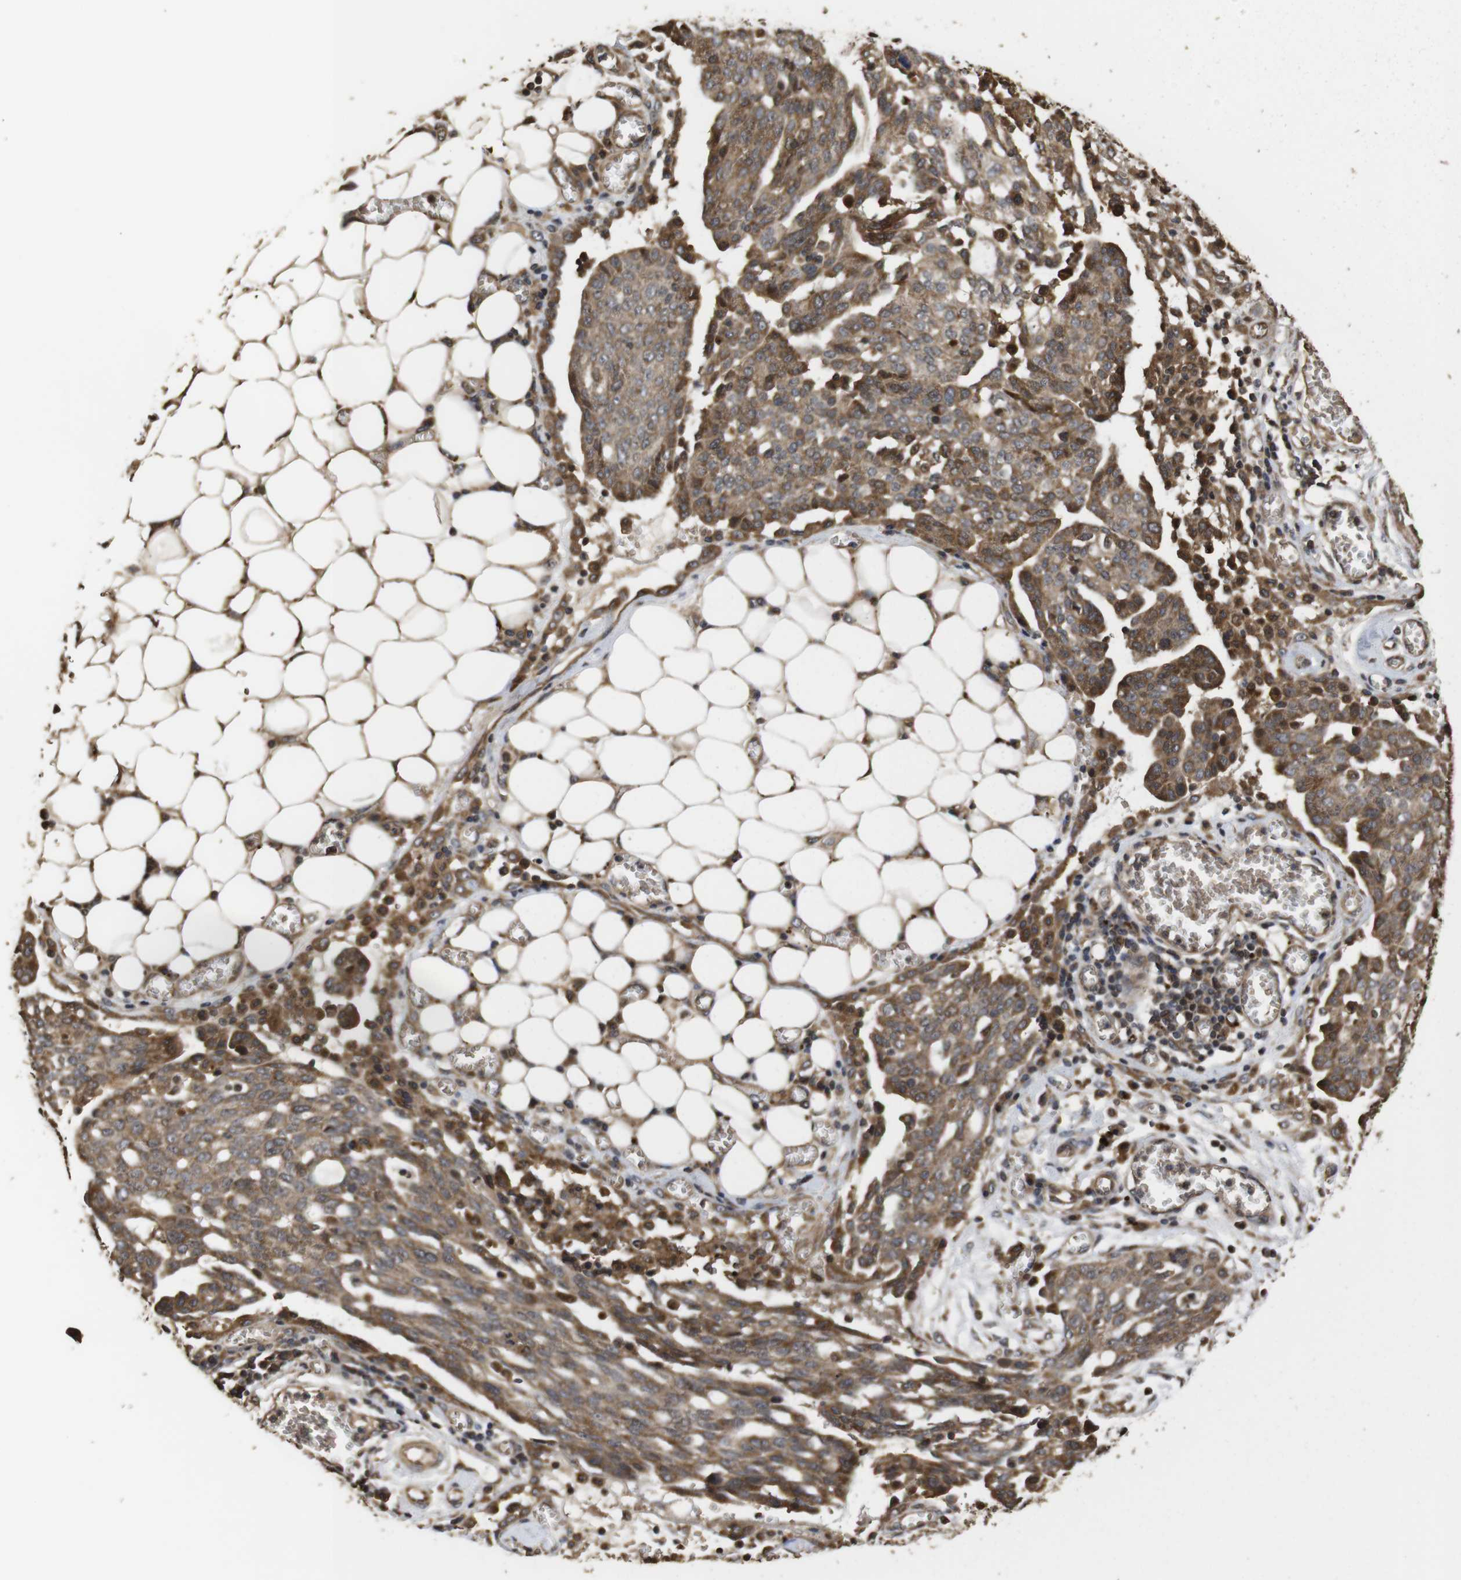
{"staining": {"intensity": "moderate", "quantity": ">75%", "location": "cytoplasmic/membranous"}, "tissue": "ovarian cancer", "cell_type": "Tumor cells", "image_type": "cancer", "snomed": [{"axis": "morphology", "description": "Cystadenocarcinoma, serous, NOS"}, {"axis": "topography", "description": "Soft tissue"}, {"axis": "topography", "description": "Ovary"}], "caption": "There is medium levels of moderate cytoplasmic/membranous staining in tumor cells of ovarian cancer, as demonstrated by immunohistochemical staining (brown color).", "gene": "PTPN14", "patient": {"sex": "female", "age": 57}}